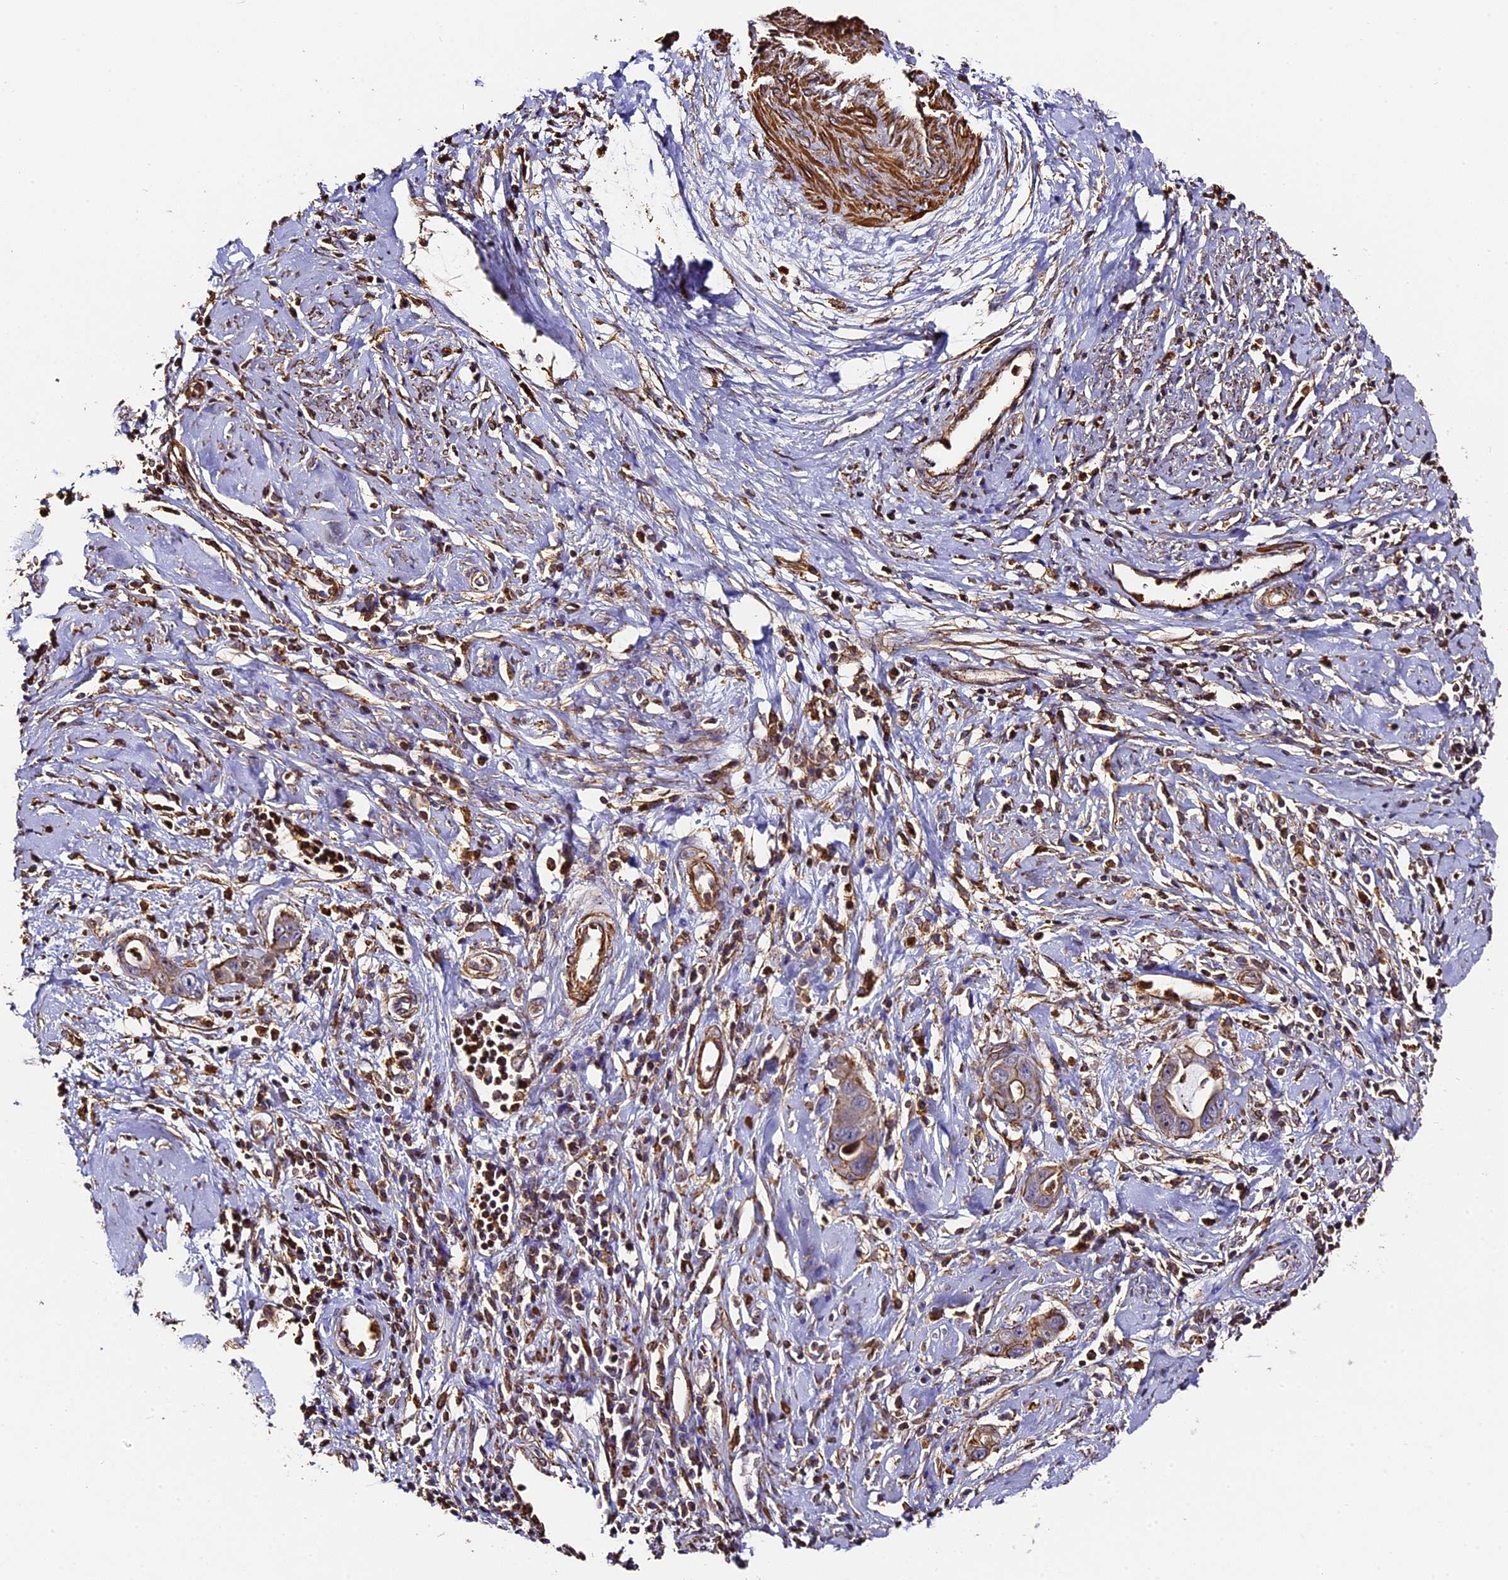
{"staining": {"intensity": "weak", "quantity": ">75%", "location": "cytoplasmic/membranous"}, "tissue": "cervical cancer", "cell_type": "Tumor cells", "image_type": "cancer", "snomed": [{"axis": "morphology", "description": "Adenocarcinoma, NOS"}, {"axis": "topography", "description": "Cervix"}], "caption": "About >75% of tumor cells in human cervical cancer (adenocarcinoma) reveal weak cytoplasmic/membranous protein positivity as visualized by brown immunohistochemical staining.", "gene": "RAPSN", "patient": {"sex": "female", "age": 44}}